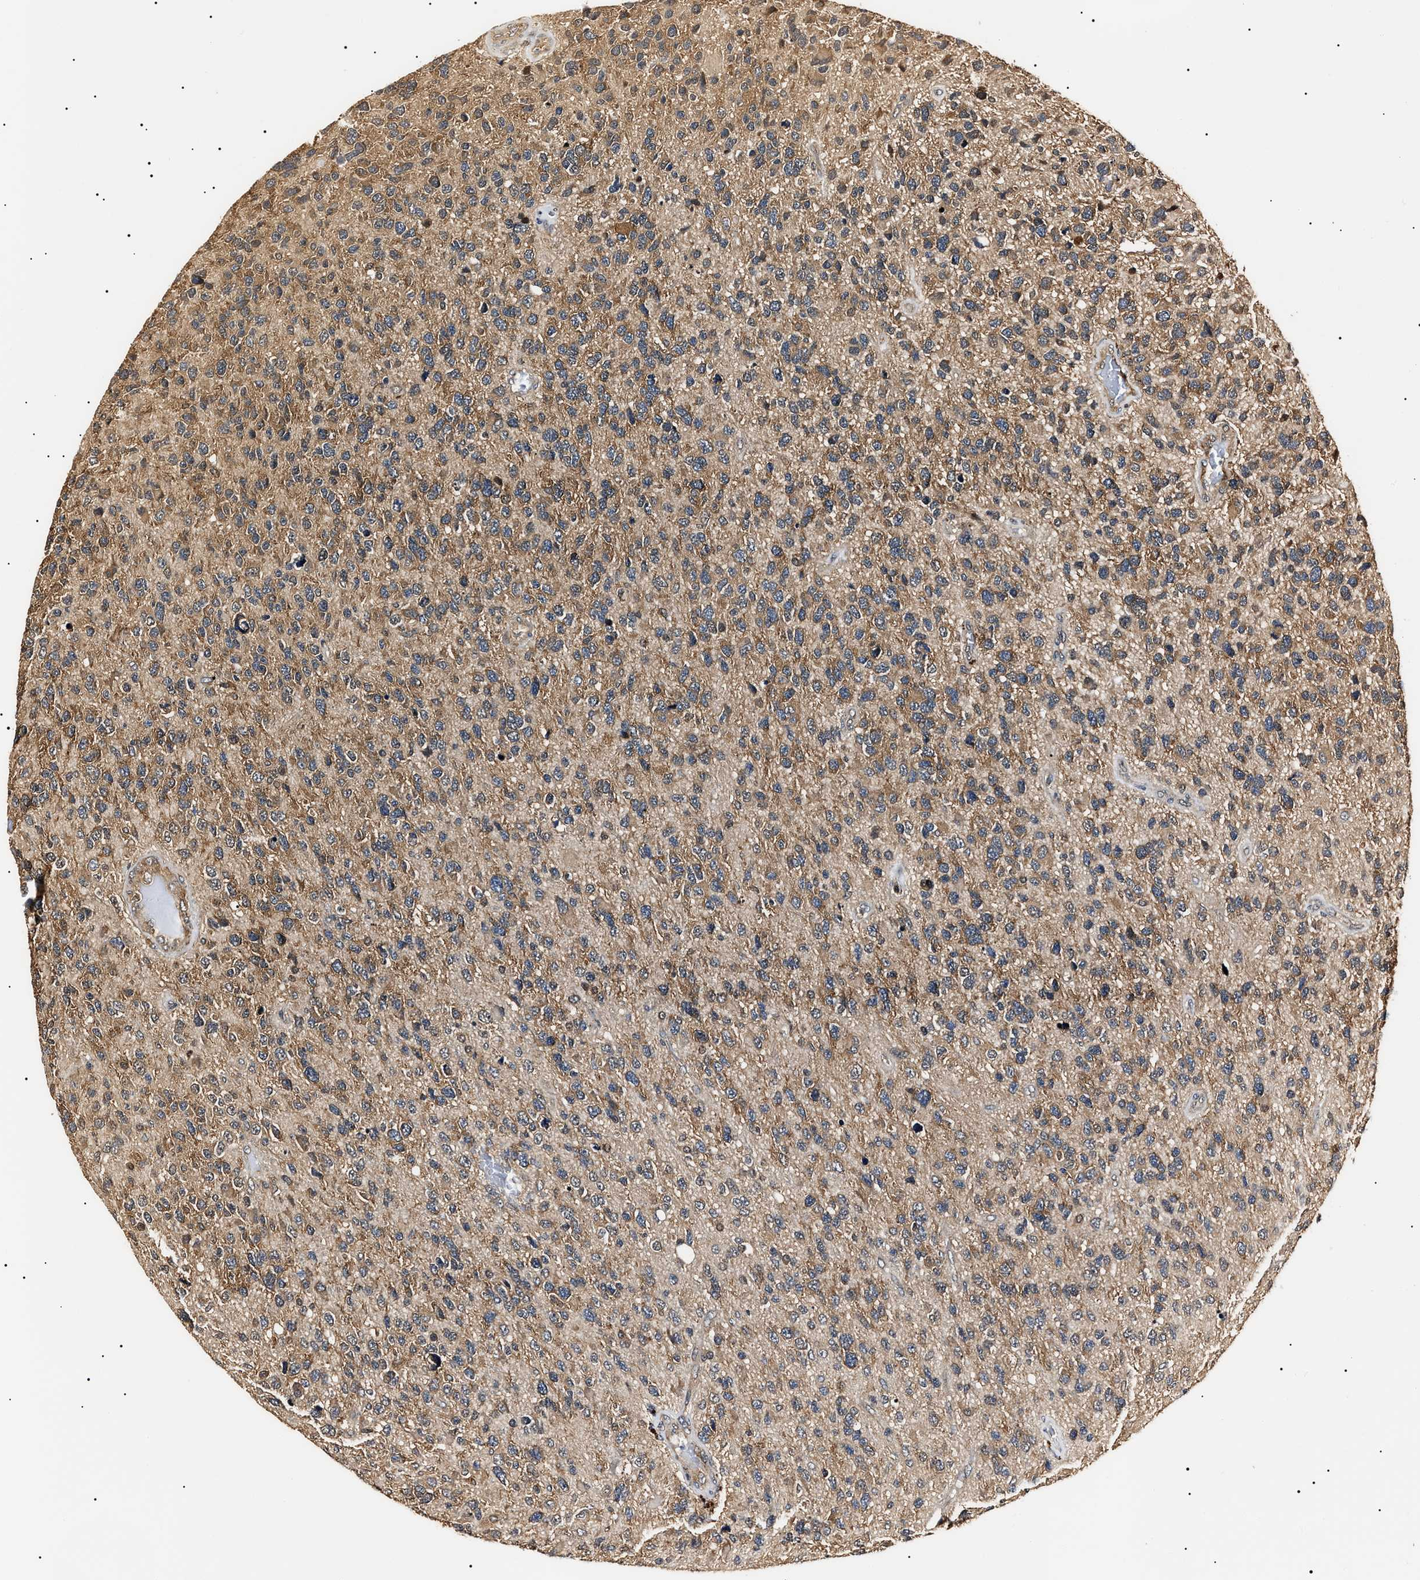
{"staining": {"intensity": "moderate", "quantity": ">75%", "location": "cytoplasmic/membranous"}, "tissue": "glioma", "cell_type": "Tumor cells", "image_type": "cancer", "snomed": [{"axis": "morphology", "description": "Glioma, malignant, High grade"}, {"axis": "topography", "description": "Brain"}], "caption": "Human malignant glioma (high-grade) stained with a brown dye displays moderate cytoplasmic/membranous positive staining in about >75% of tumor cells.", "gene": "CCT8", "patient": {"sex": "female", "age": 58}}